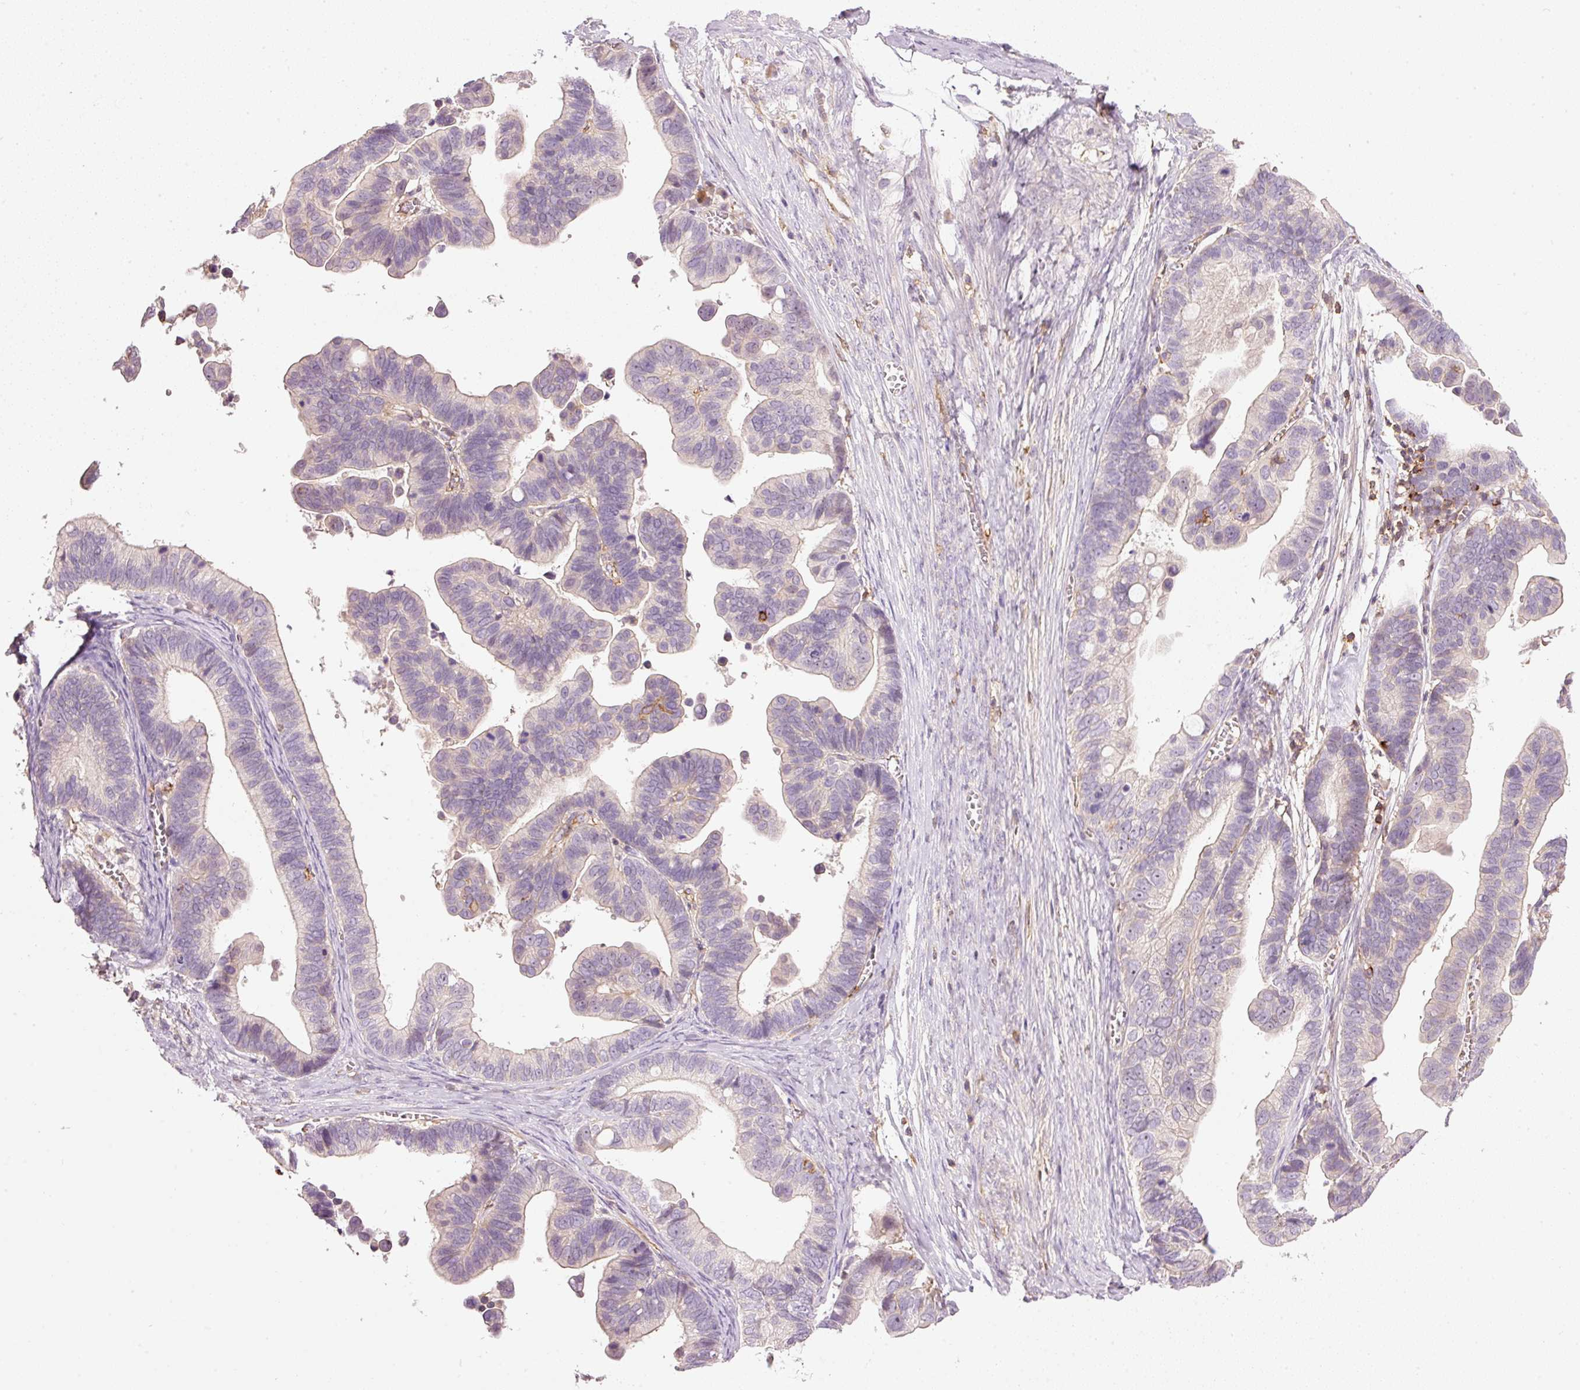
{"staining": {"intensity": "negative", "quantity": "none", "location": "none"}, "tissue": "ovarian cancer", "cell_type": "Tumor cells", "image_type": "cancer", "snomed": [{"axis": "morphology", "description": "Cystadenocarcinoma, serous, NOS"}, {"axis": "topography", "description": "Ovary"}], "caption": "Tumor cells are negative for brown protein staining in ovarian cancer (serous cystadenocarcinoma).", "gene": "SIPA1", "patient": {"sex": "female", "age": 56}}